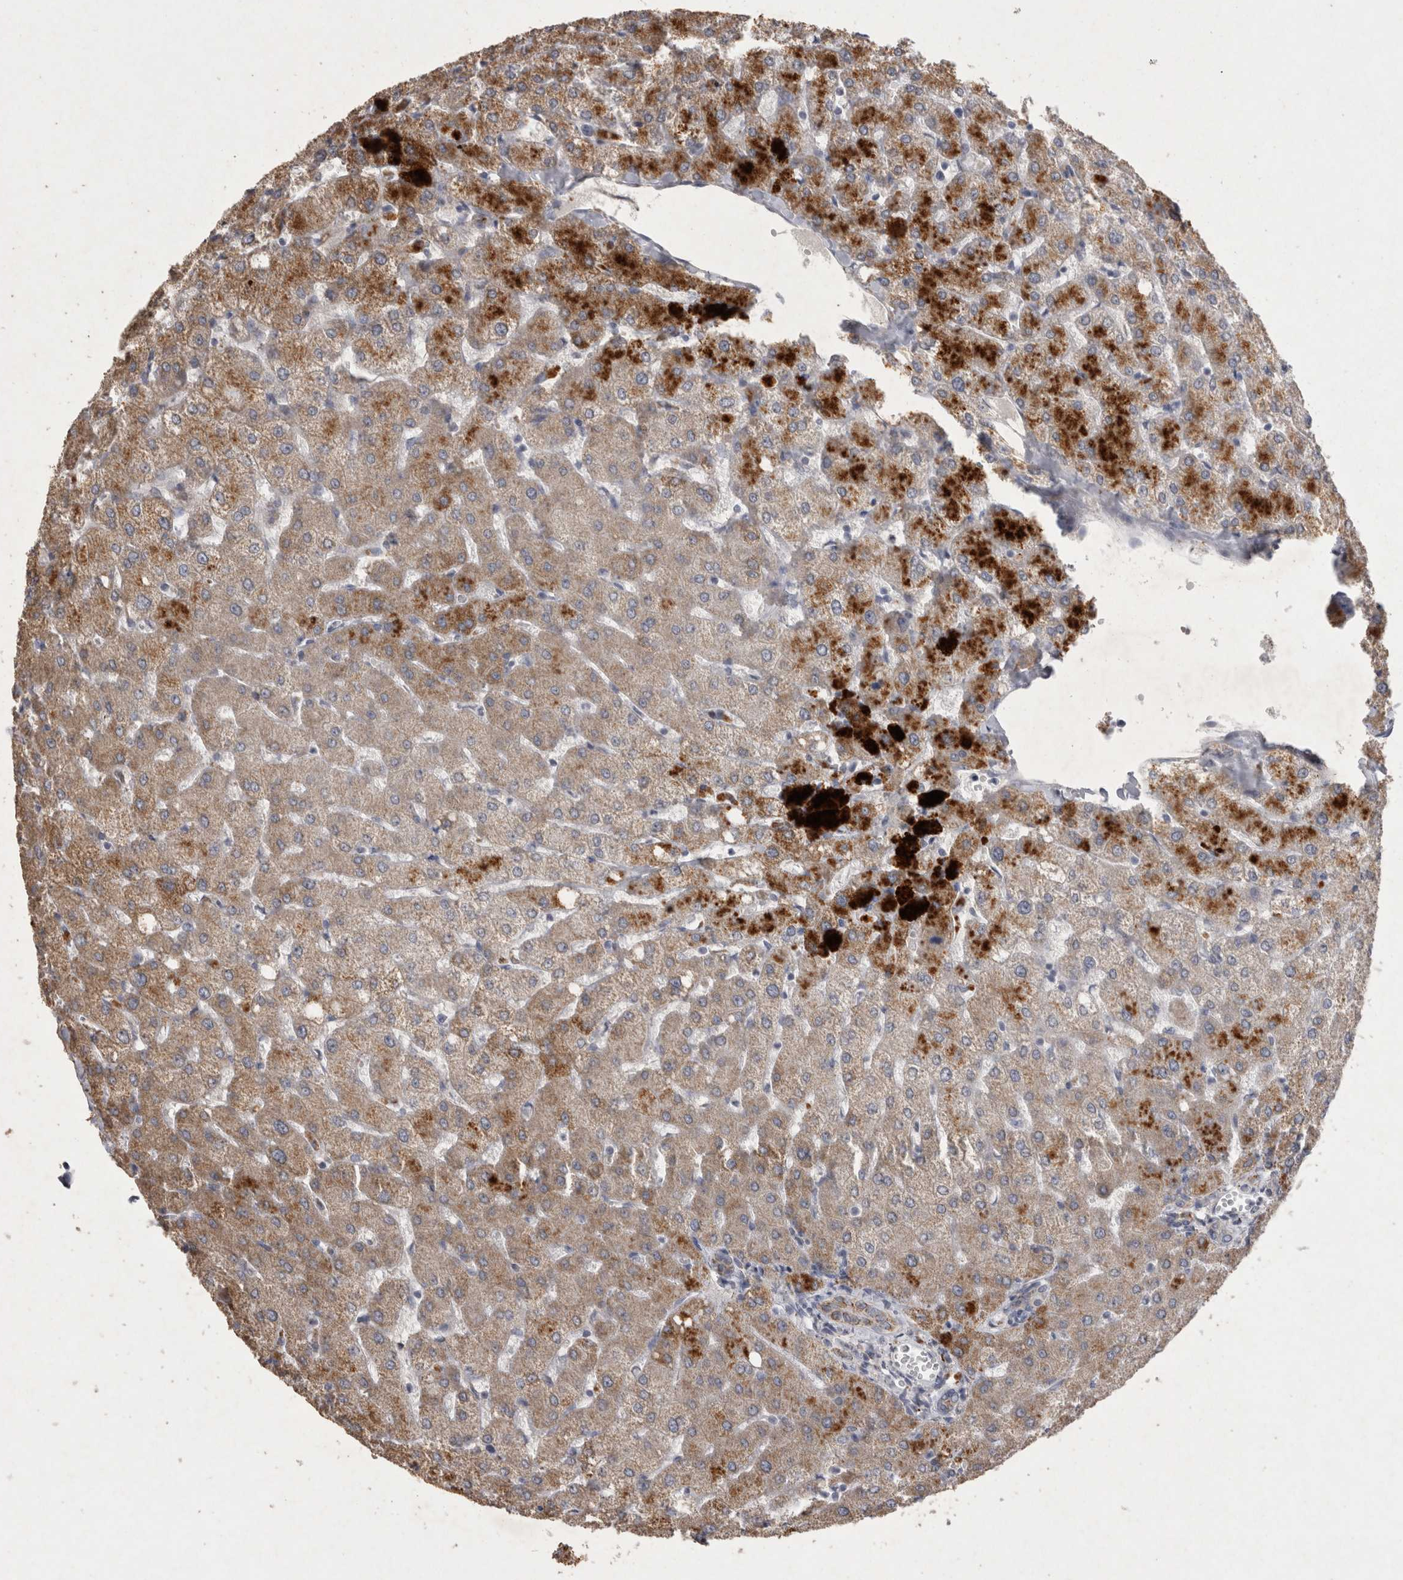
{"staining": {"intensity": "moderate", "quantity": ">75%", "location": "cytoplasmic/membranous"}, "tissue": "liver", "cell_type": "Cholangiocytes", "image_type": "normal", "snomed": [{"axis": "morphology", "description": "Normal tissue, NOS"}, {"axis": "topography", "description": "Liver"}], "caption": "Immunohistochemistry (IHC) staining of unremarkable liver, which reveals medium levels of moderate cytoplasmic/membranous staining in about >75% of cholangiocytes indicating moderate cytoplasmic/membranous protein expression. The staining was performed using DAB (3,3'-diaminobenzidine) (brown) for protein detection and nuclei were counterstained in hematoxylin (blue).", "gene": "DKK3", "patient": {"sex": "female", "age": 54}}